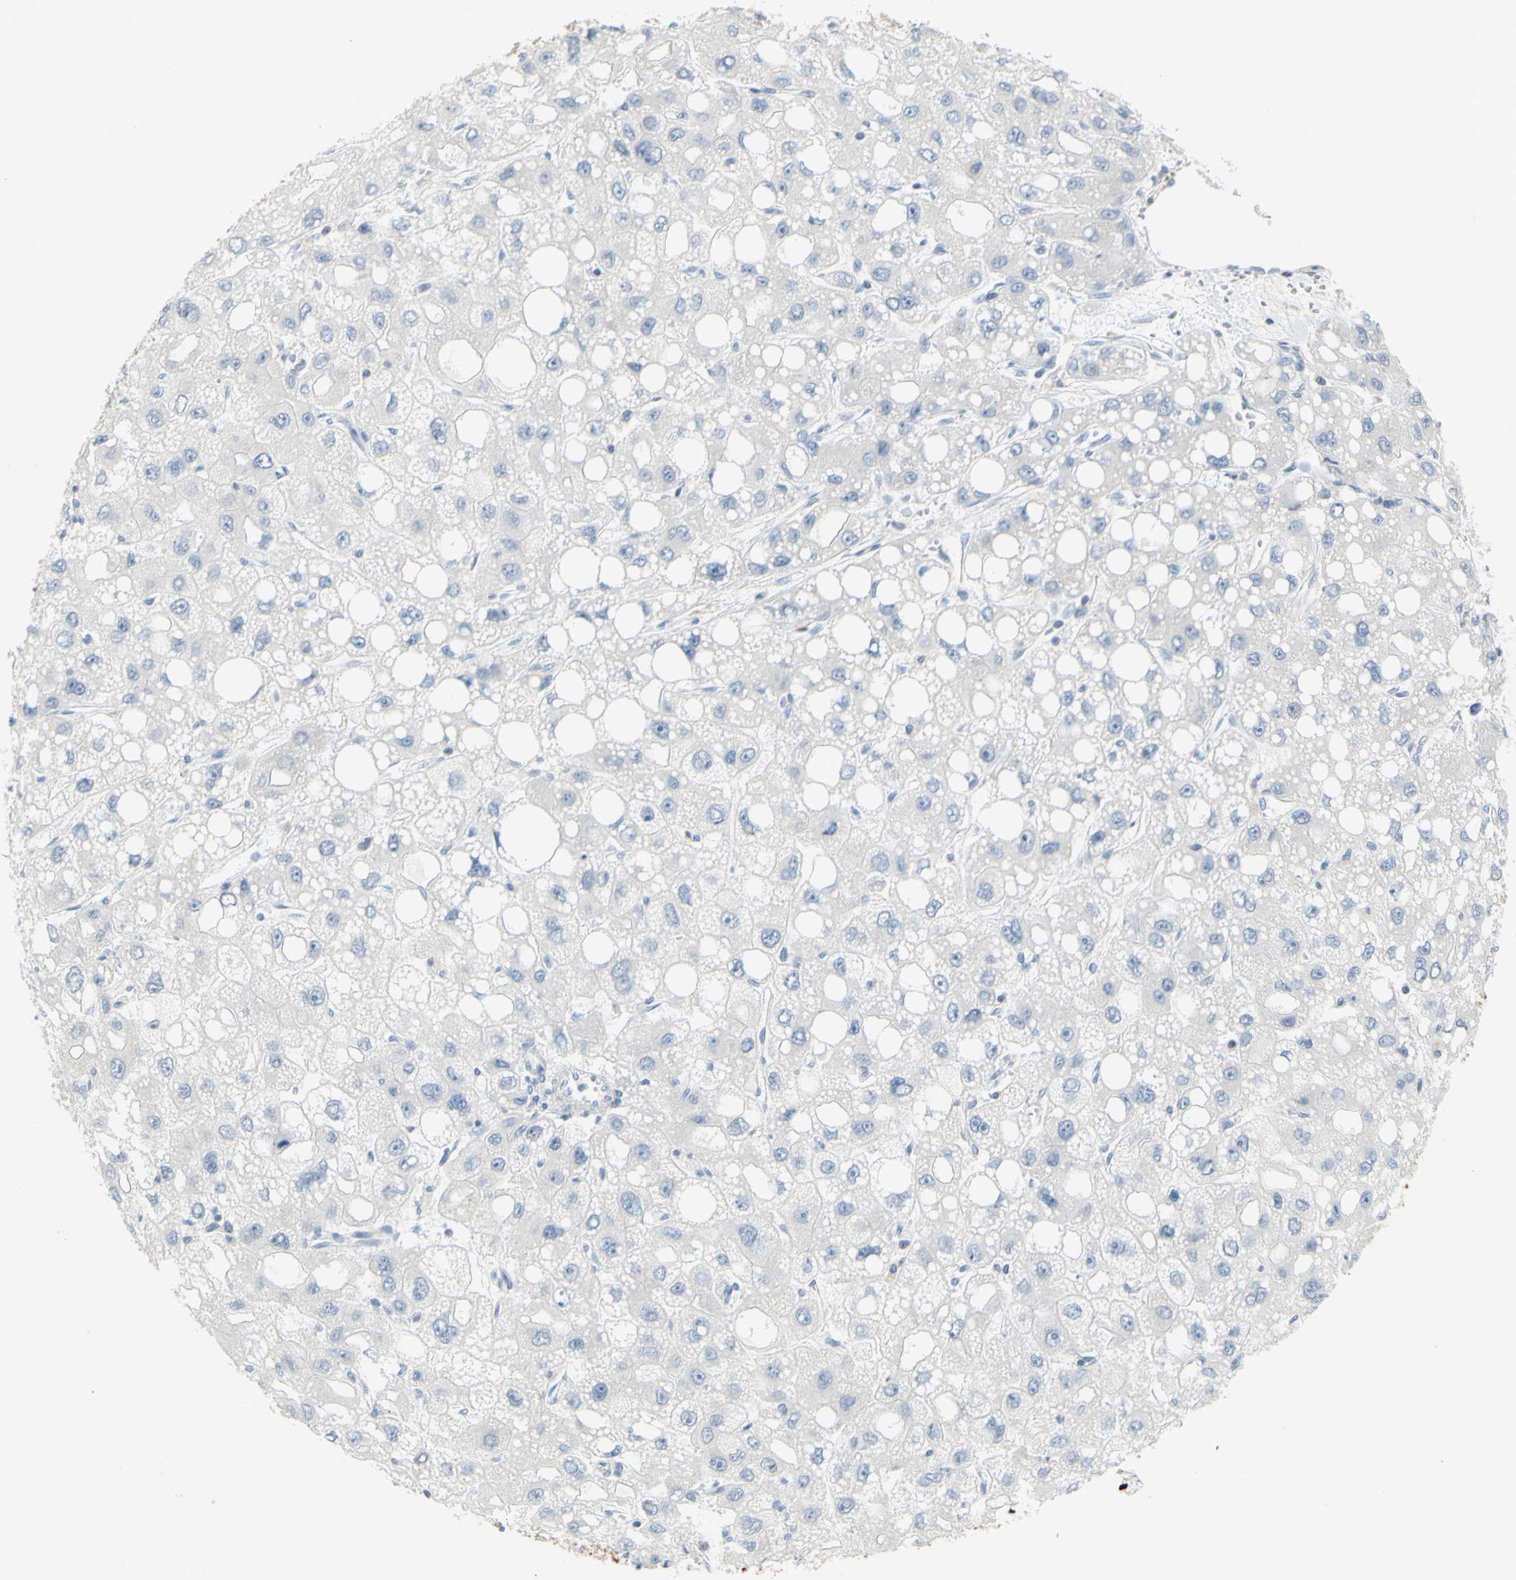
{"staining": {"intensity": "negative", "quantity": "none", "location": "none"}, "tissue": "liver cancer", "cell_type": "Tumor cells", "image_type": "cancer", "snomed": [{"axis": "morphology", "description": "Carcinoma, Hepatocellular, NOS"}, {"axis": "topography", "description": "Liver"}], "caption": "A high-resolution histopathology image shows immunohistochemistry (IHC) staining of liver cancer (hepatocellular carcinoma), which demonstrates no significant positivity in tumor cells.", "gene": "MUC1", "patient": {"sex": "male", "age": 55}}